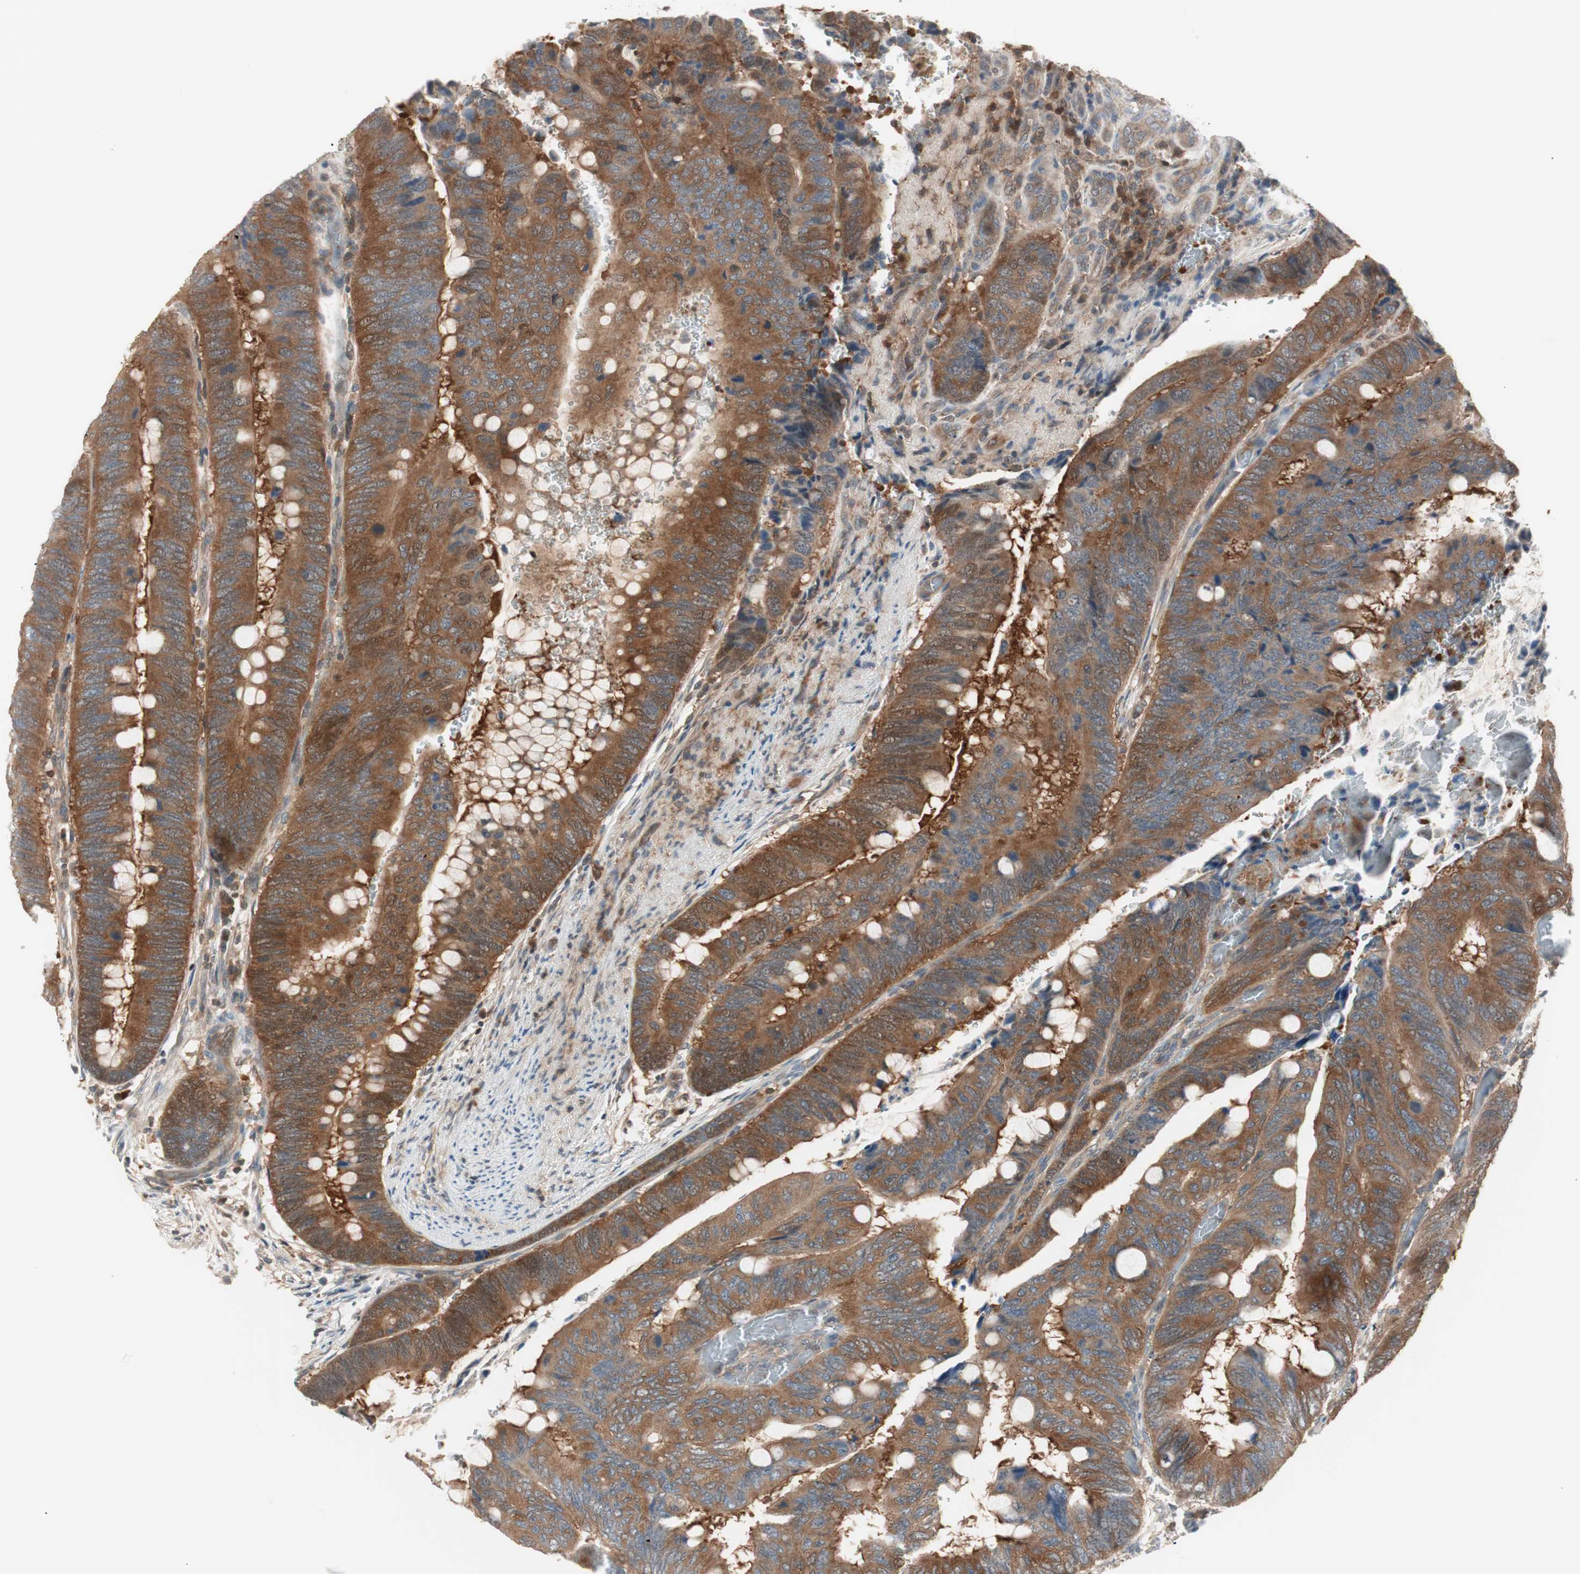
{"staining": {"intensity": "strong", "quantity": ">75%", "location": "cytoplasmic/membranous"}, "tissue": "colorectal cancer", "cell_type": "Tumor cells", "image_type": "cancer", "snomed": [{"axis": "morphology", "description": "Normal tissue, NOS"}, {"axis": "morphology", "description": "Adenocarcinoma, NOS"}, {"axis": "topography", "description": "Rectum"}, {"axis": "topography", "description": "Peripheral nerve tissue"}], "caption": "This histopathology image displays colorectal adenocarcinoma stained with IHC to label a protein in brown. The cytoplasmic/membranous of tumor cells show strong positivity for the protein. Nuclei are counter-stained blue.", "gene": "GALT", "patient": {"sex": "male", "age": 92}}